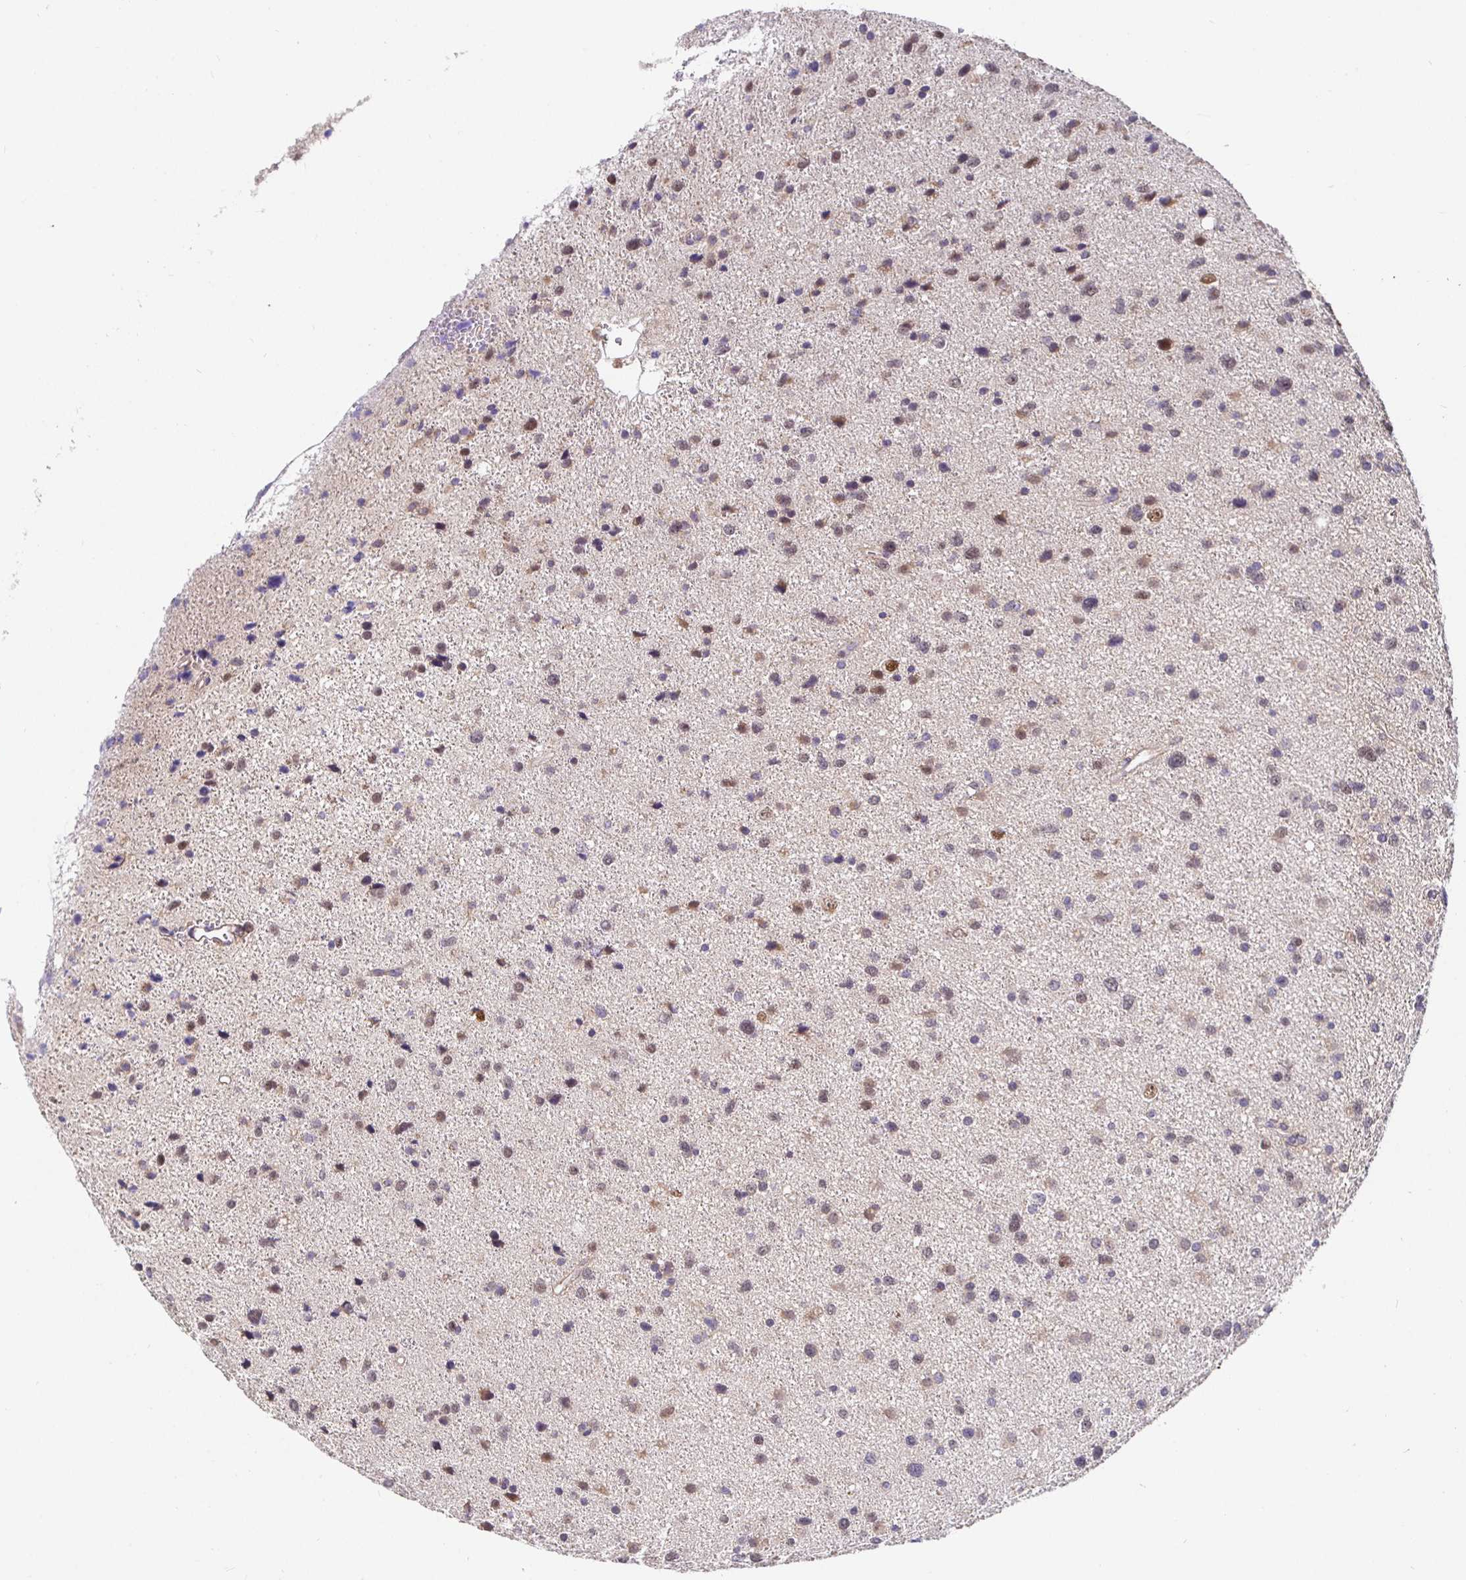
{"staining": {"intensity": "weak", "quantity": "<25%", "location": "nuclear"}, "tissue": "glioma", "cell_type": "Tumor cells", "image_type": "cancer", "snomed": [{"axis": "morphology", "description": "Glioma, malignant, Low grade"}, {"axis": "topography", "description": "Brain"}], "caption": "Immunohistochemistry photomicrograph of human low-grade glioma (malignant) stained for a protein (brown), which displays no positivity in tumor cells. Nuclei are stained in blue.", "gene": "SATB1", "patient": {"sex": "female", "age": 55}}